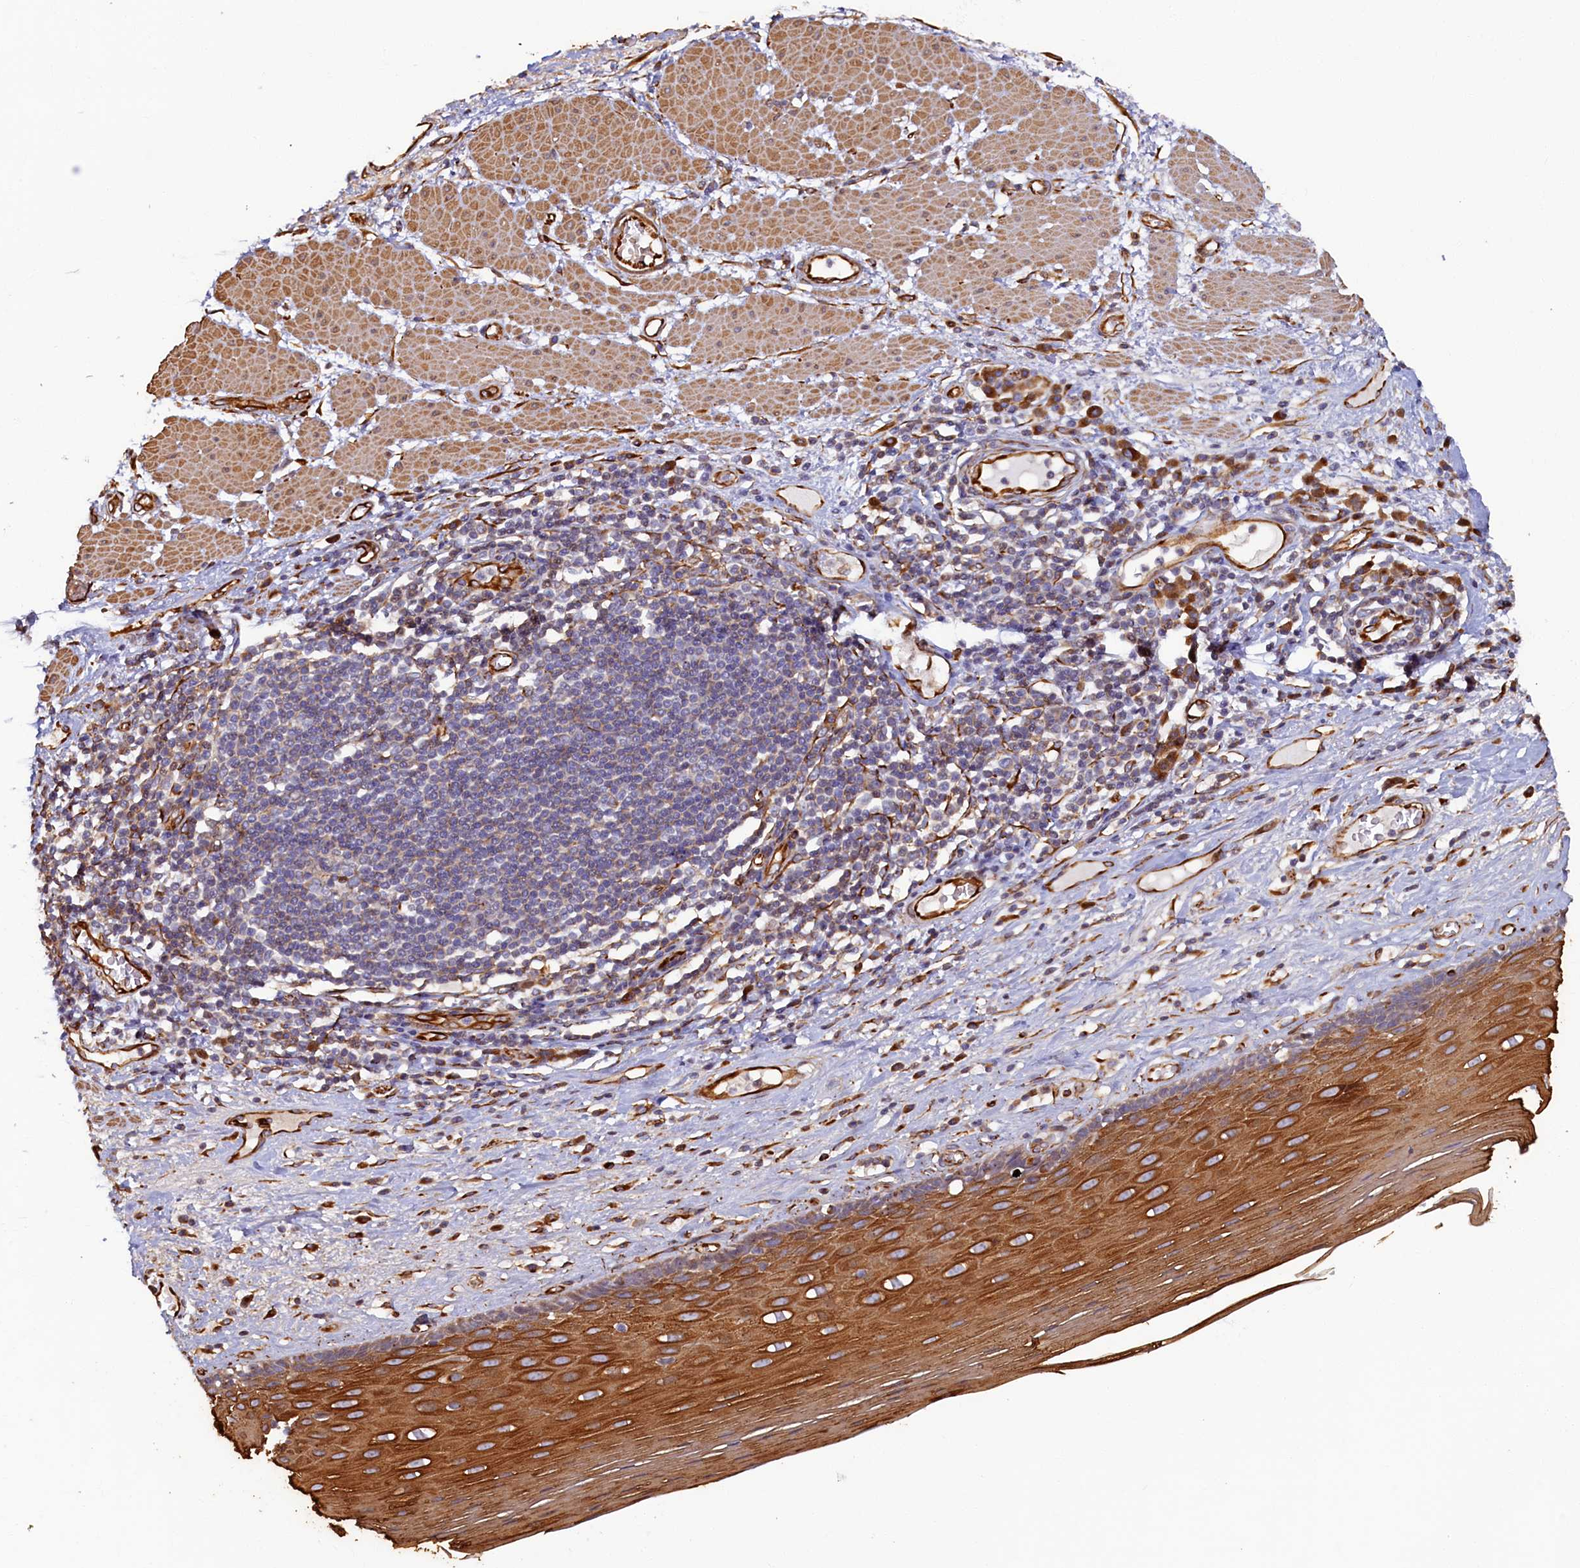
{"staining": {"intensity": "strong", "quantity": "25%-75%", "location": "cytoplasmic/membranous"}, "tissue": "esophagus", "cell_type": "Squamous epithelial cells", "image_type": "normal", "snomed": [{"axis": "morphology", "description": "Normal tissue, NOS"}, {"axis": "topography", "description": "Esophagus"}], "caption": "This photomicrograph exhibits immunohistochemistry (IHC) staining of benign human esophagus, with high strong cytoplasmic/membranous expression in about 25%-75% of squamous epithelial cells.", "gene": "LRRC57", "patient": {"sex": "male", "age": 62}}